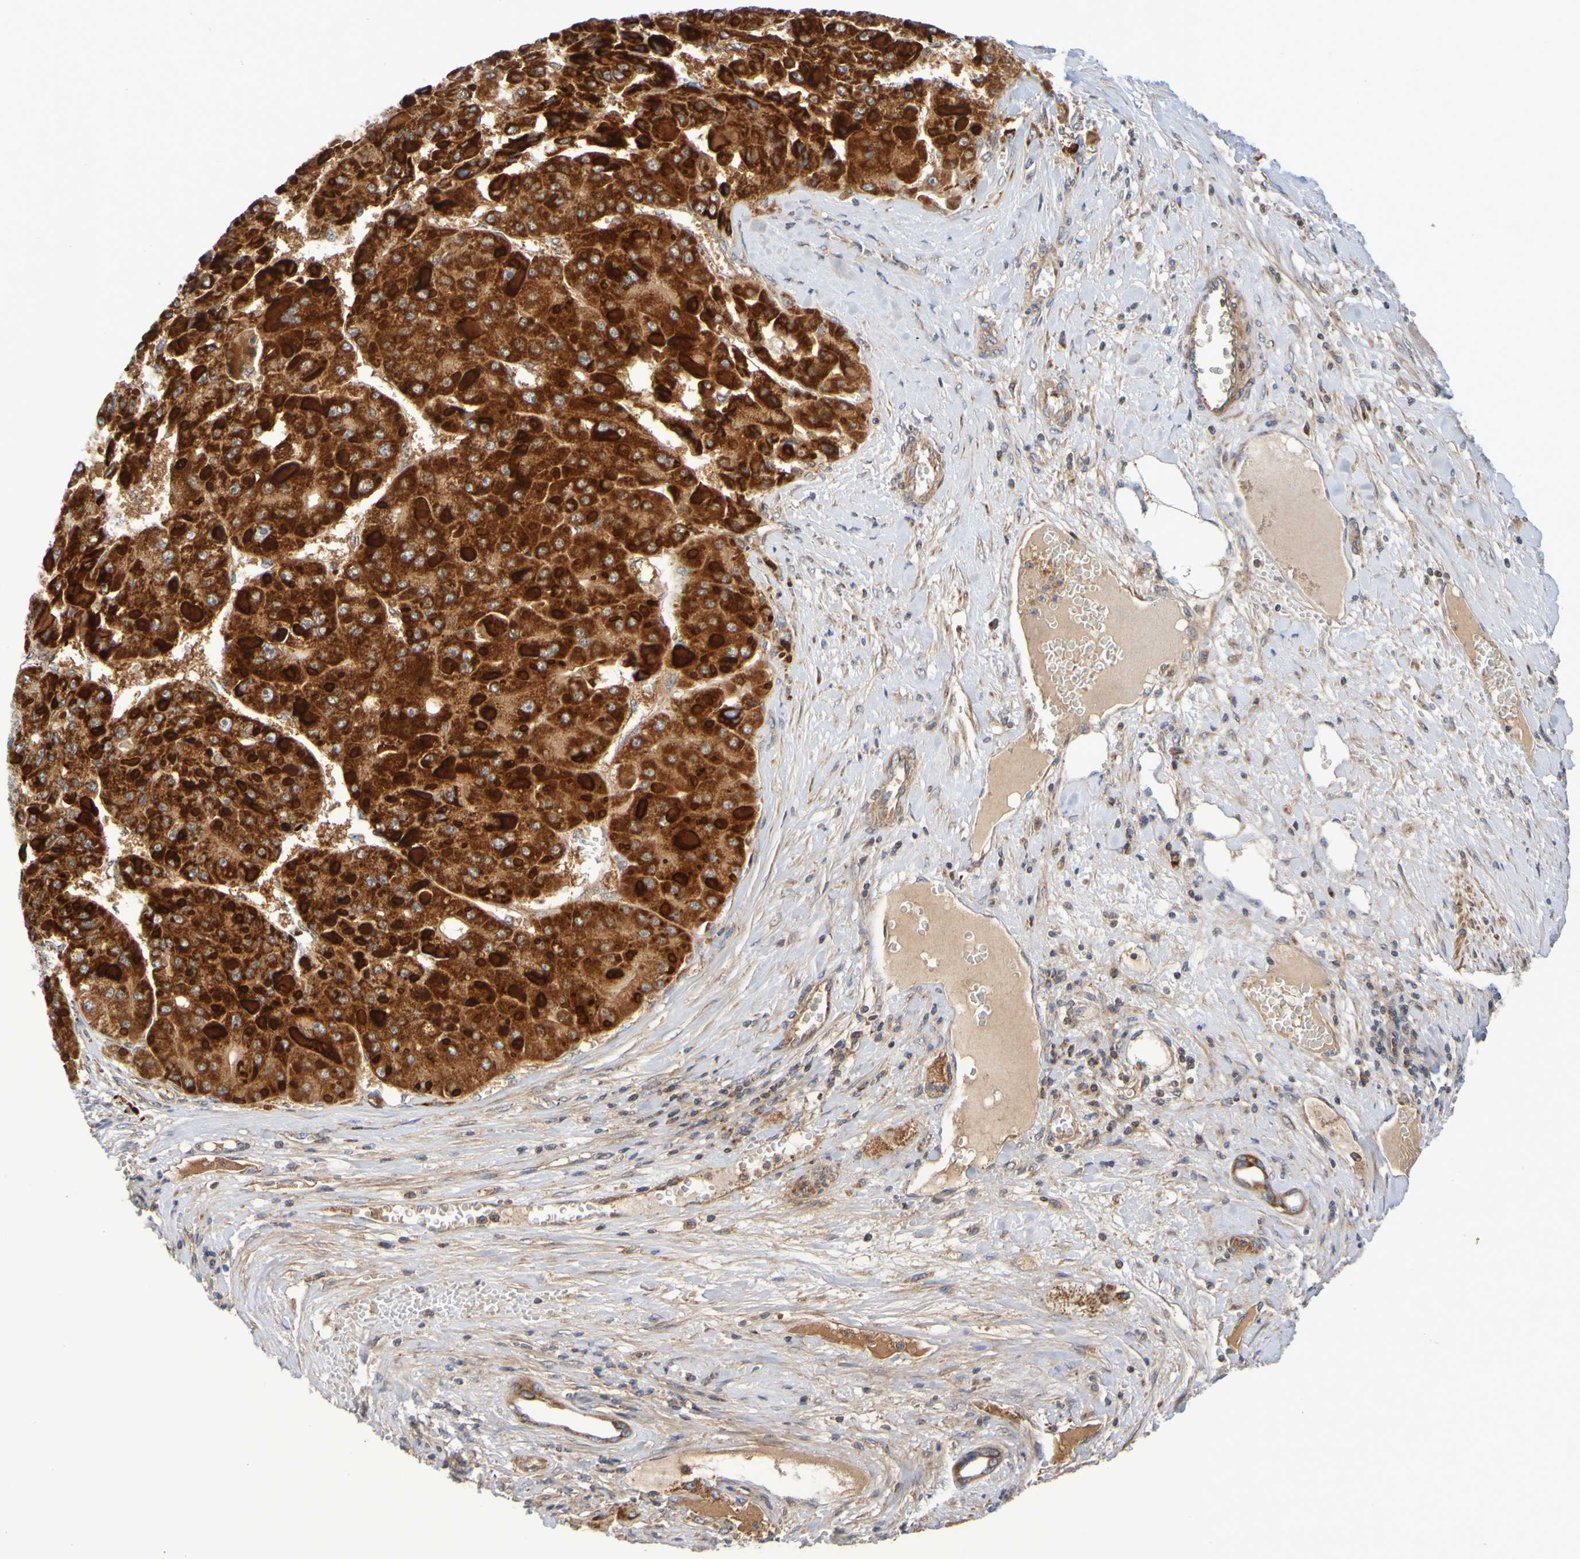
{"staining": {"intensity": "strong", "quantity": ">75%", "location": "cytoplasmic/membranous"}, "tissue": "liver cancer", "cell_type": "Tumor cells", "image_type": "cancer", "snomed": [{"axis": "morphology", "description": "Carcinoma, Hepatocellular, NOS"}, {"axis": "topography", "description": "Liver"}], "caption": "Hepatocellular carcinoma (liver) tissue exhibits strong cytoplasmic/membranous positivity in about >75% of tumor cells (DAB = brown stain, brightfield microscopy at high magnification).", "gene": "CCDC51", "patient": {"sex": "female", "age": 73}}